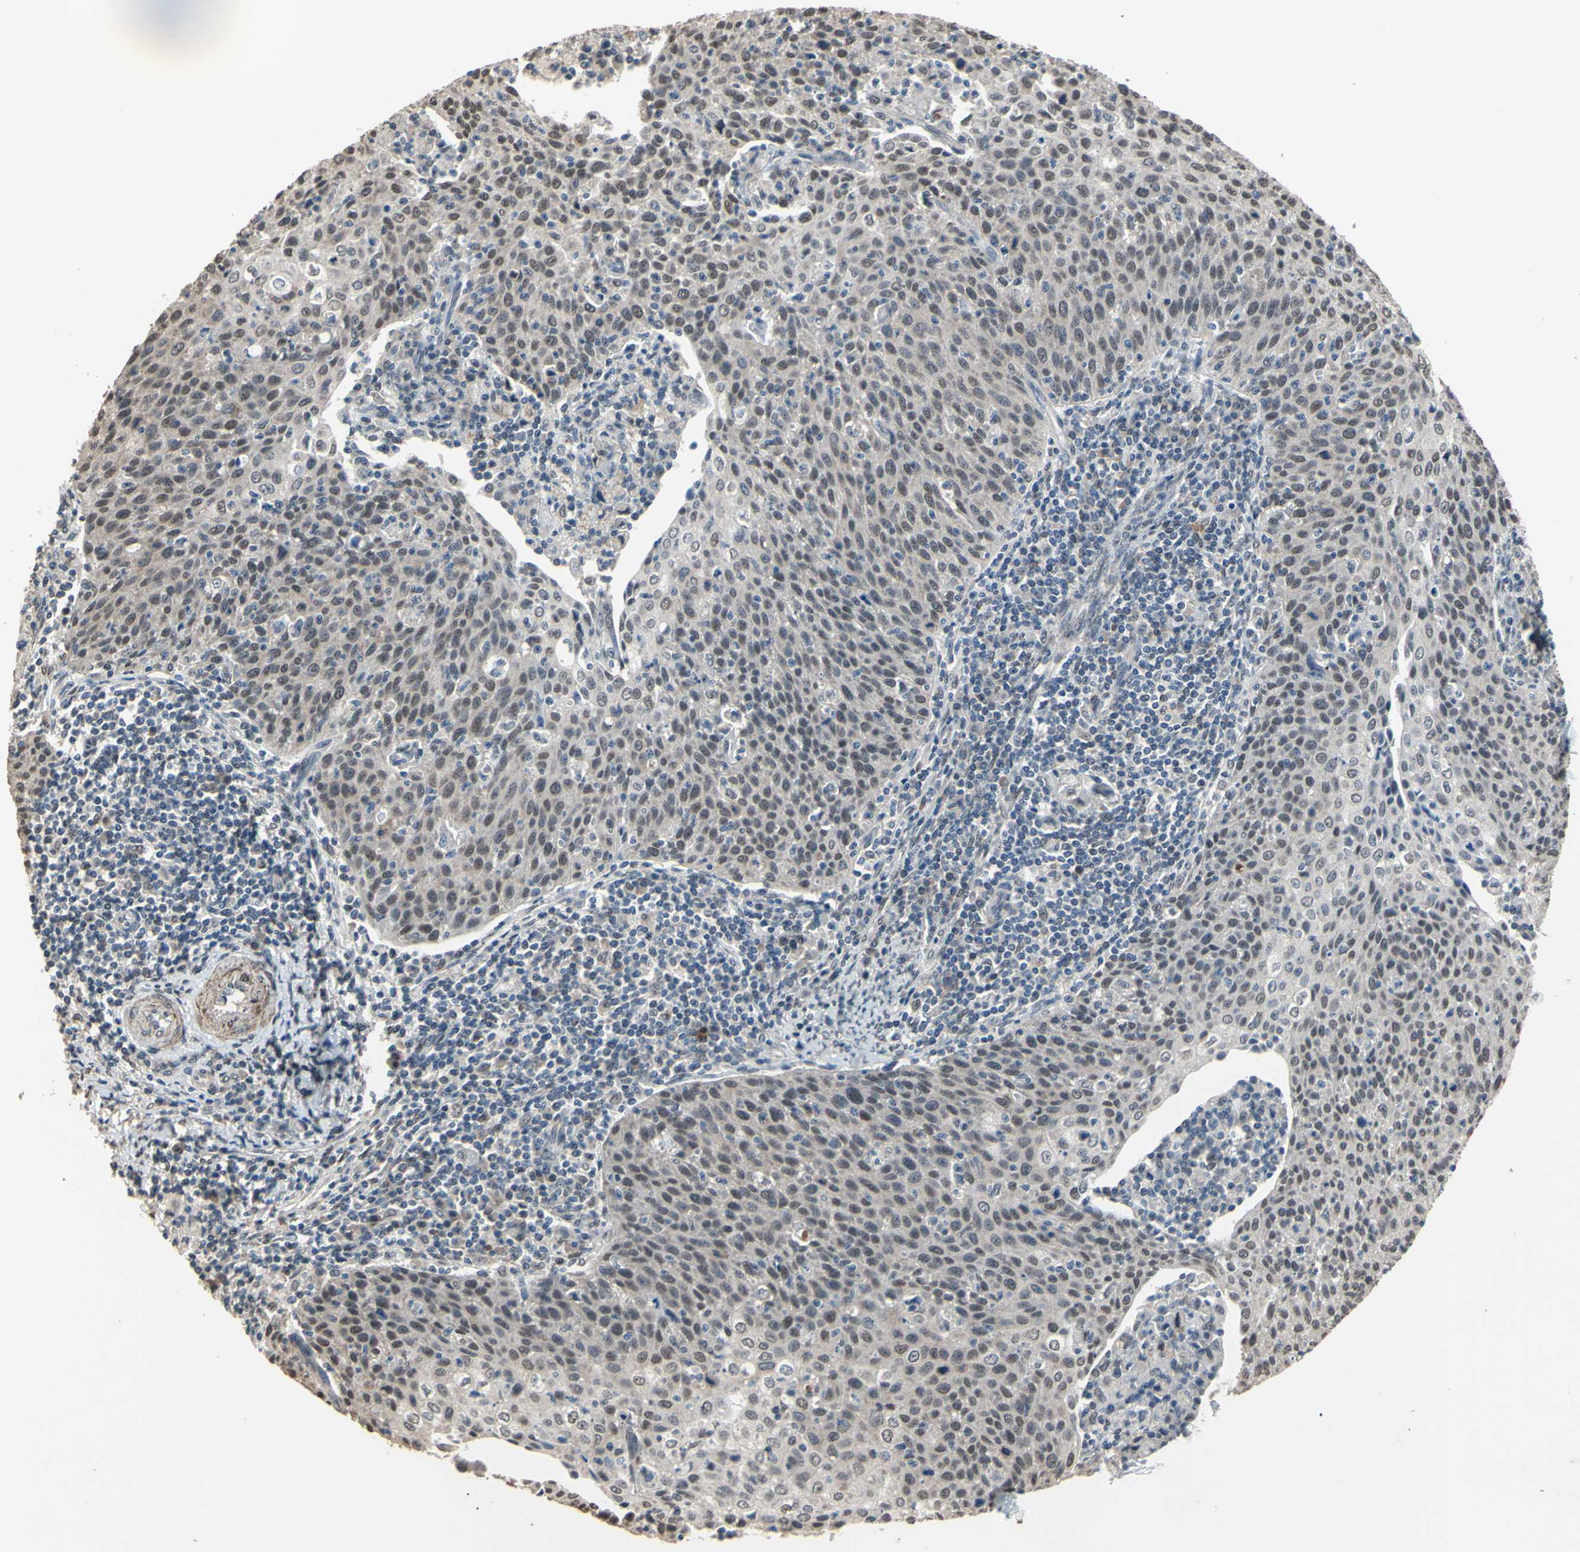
{"staining": {"intensity": "weak", "quantity": ">75%", "location": "nuclear"}, "tissue": "cervical cancer", "cell_type": "Tumor cells", "image_type": "cancer", "snomed": [{"axis": "morphology", "description": "Squamous cell carcinoma, NOS"}, {"axis": "topography", "description": "Cervix"}], "caption": "DAB (3,3'-diaminobenzidine) immunohistochemical staining of human cervical cancer (squamous cell carcinoma) exhibits weak nuclear protein staining in approximately >75% of tumor cells.", "gene": "ZNF174", "patient": {"sex": "female", "age": 38}}